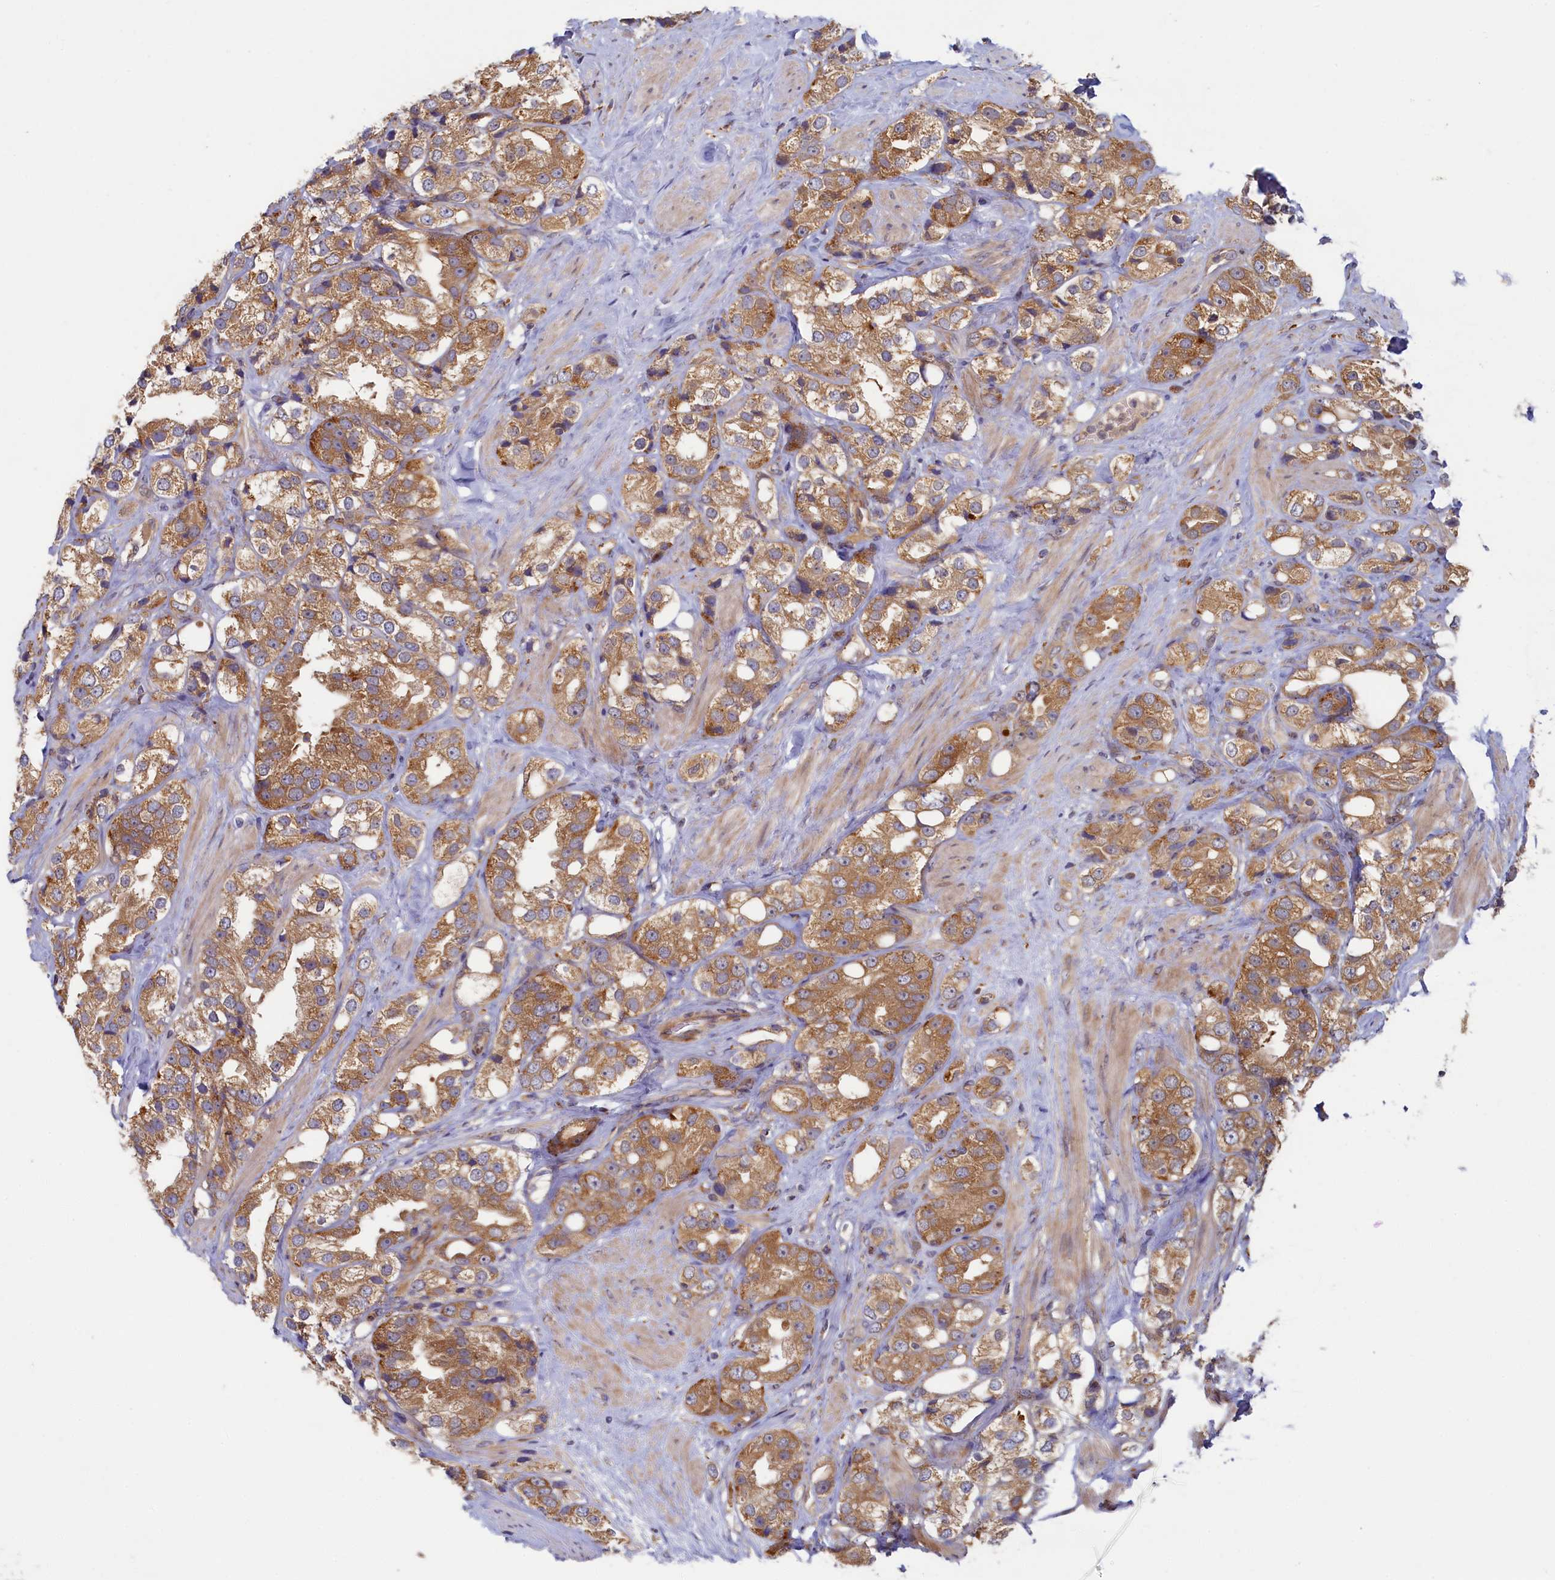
{"staining": {"intensity": "moderate", "quantity": ">75%", "location": "cytoplasmic/membranous"}, "tissue": "prostate cancer", "cell_type": "Tumor cells", "image_type": "cancer", "snomed": [{"axis": "morphology", "description": "Adenocarcinoma, NOS"}, {"axis": "topography", "description": "Prostate"}], "caption": "This is a photomicrograph of immunohistochemistry staining of adenocarcinoma (prostate), which shows moderate expression in the cytoplasmic/membranous of tumor cells.", "gene": "STX12", "patient": {"sex": "male", "age": 79}}